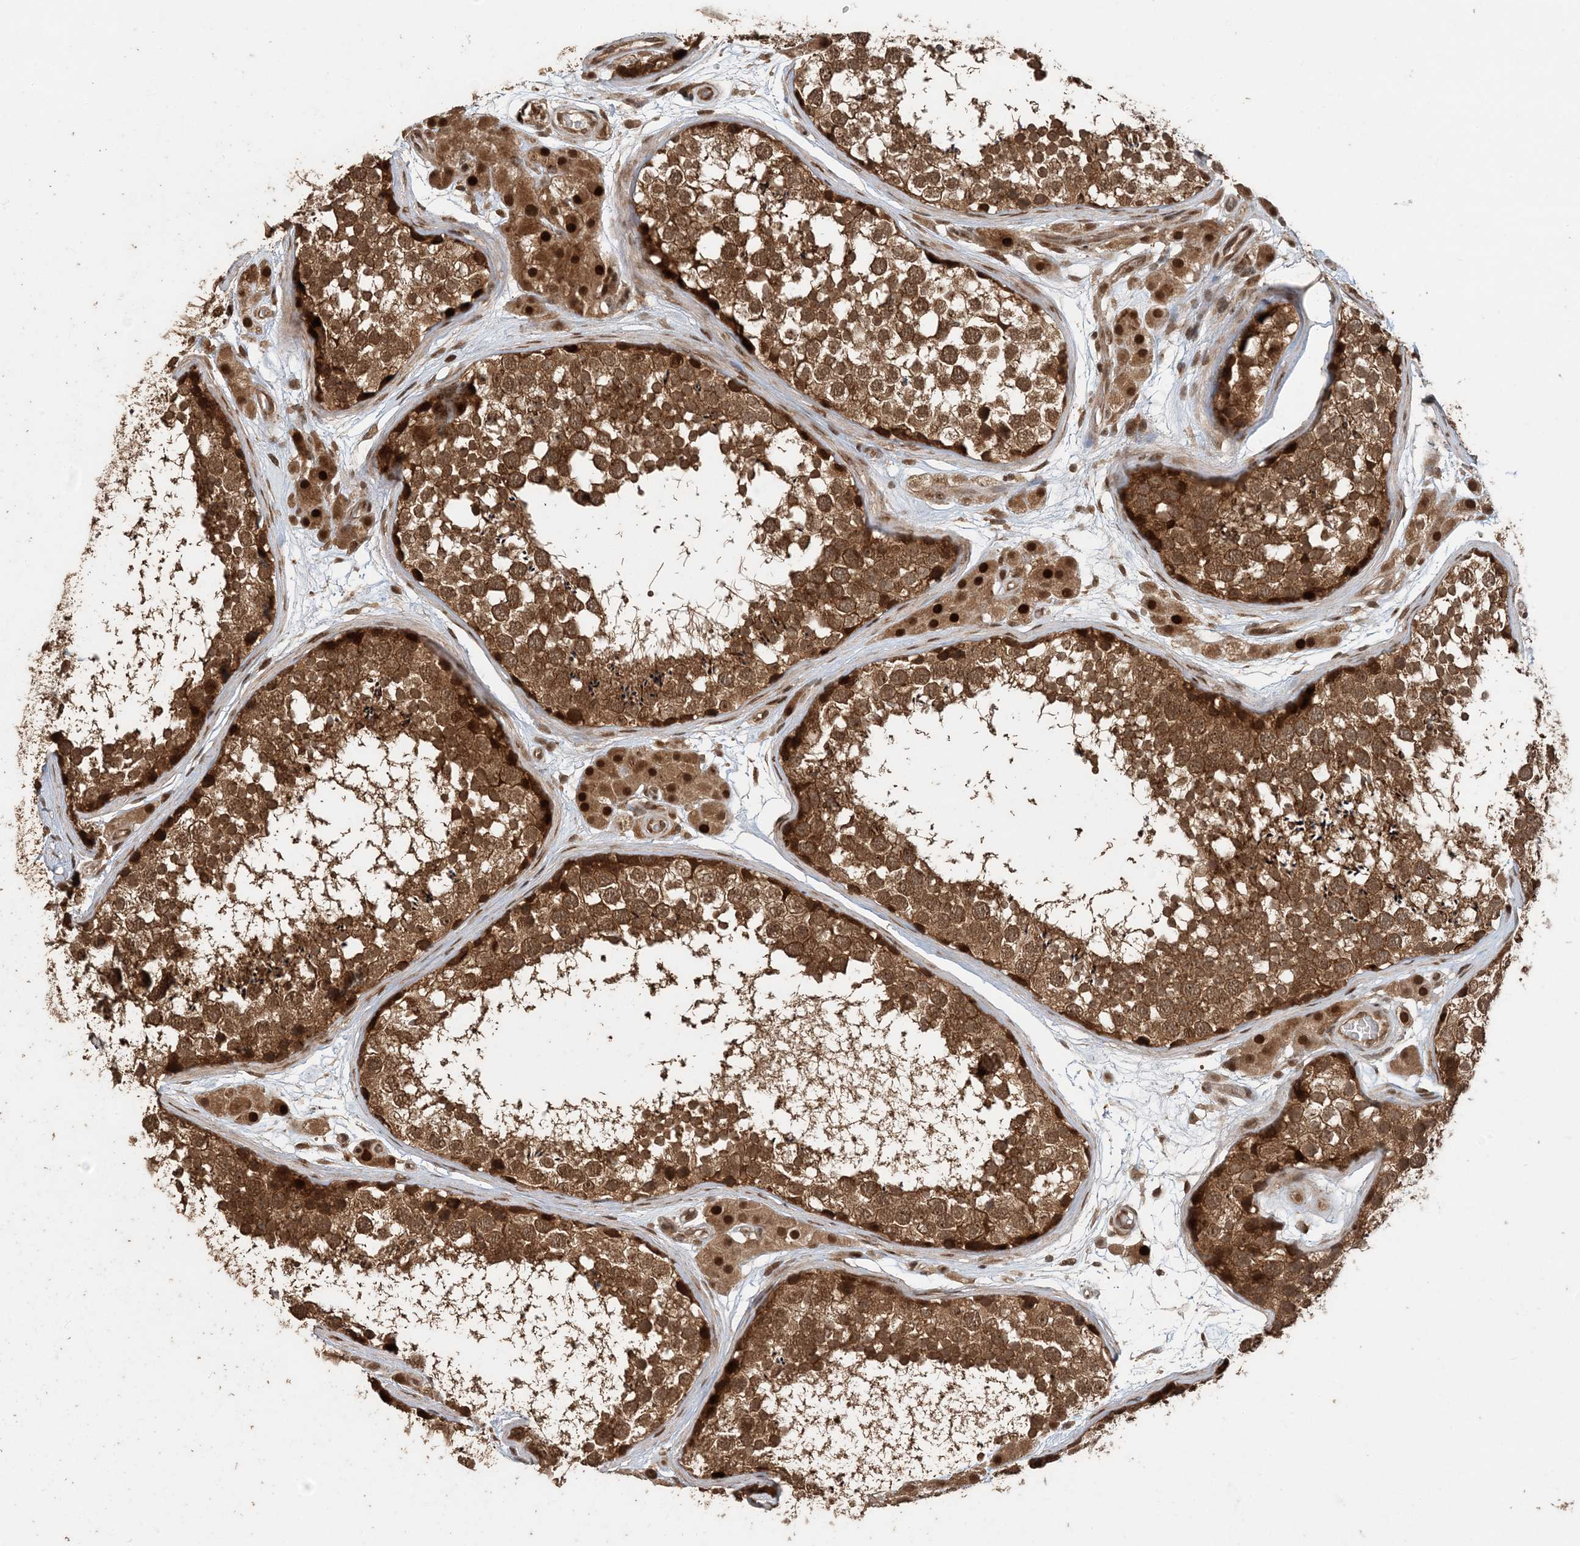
{"staining": {"intensity": "strong", "quantity": ">75%", "location": "cytoplasmic/membranous,nuclear"}, "tissue": "testis", "cell_type": "Cells in seminiferous ducts", "image_type": "normal", "snomed": [{"axis": "morphology", "description": "Normal tissue, NOS"}, {"axis": "topography", "description": "Testis"}], "caption": "Strong cytoplasmic/membranous,nuclear positivity is seen in about >75% of cells in seminiferous ducts in normal testis. (IHC, brightfield microscopy, high magnification).", "gene": "ATP13A2", "patient": {"sex": "male", "age": 56}}